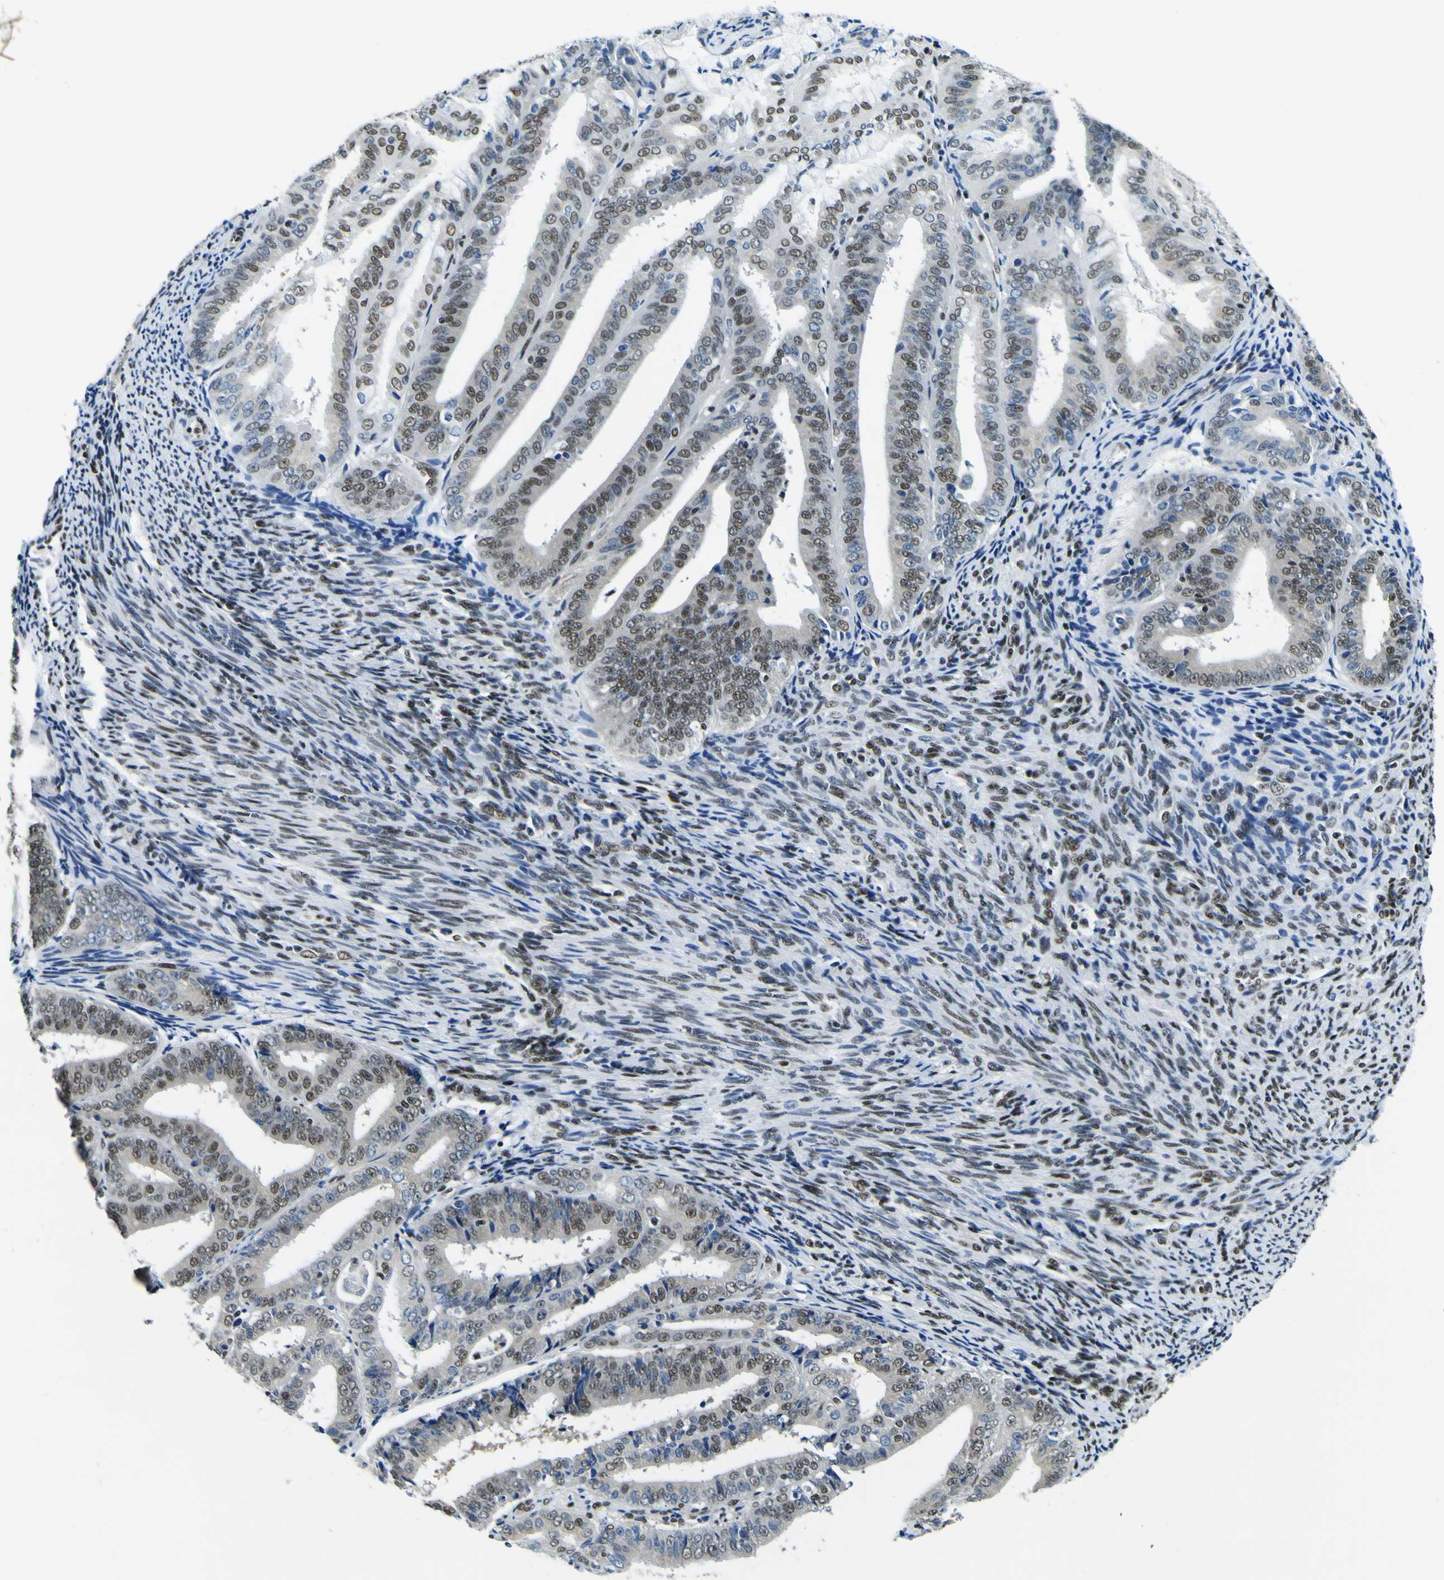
{"staining": {"intensity": "moderate", "quantity": ">75%", "location": "nuclear"}, "tissue": "endometrial cancer", "cell_type": "Tumor cells", "image_type": "cancer", "snomed": [{"axis": "morphology", "description": "Adenocarcinoma, NOS"}, {"axis": "topography", "description": "Endometrium"}], "caption": "Protein expression analysis of adenocarcinoma (endometrial) shows moderate nuclear staining in approximately >75% of tumor cells. (DAB (3,3'-diaminobenzidine) IHC, brown staining for protein, blue staining for nuclei).", "gene": "SP1", "patient": {"sex": "female", "age": 63}}